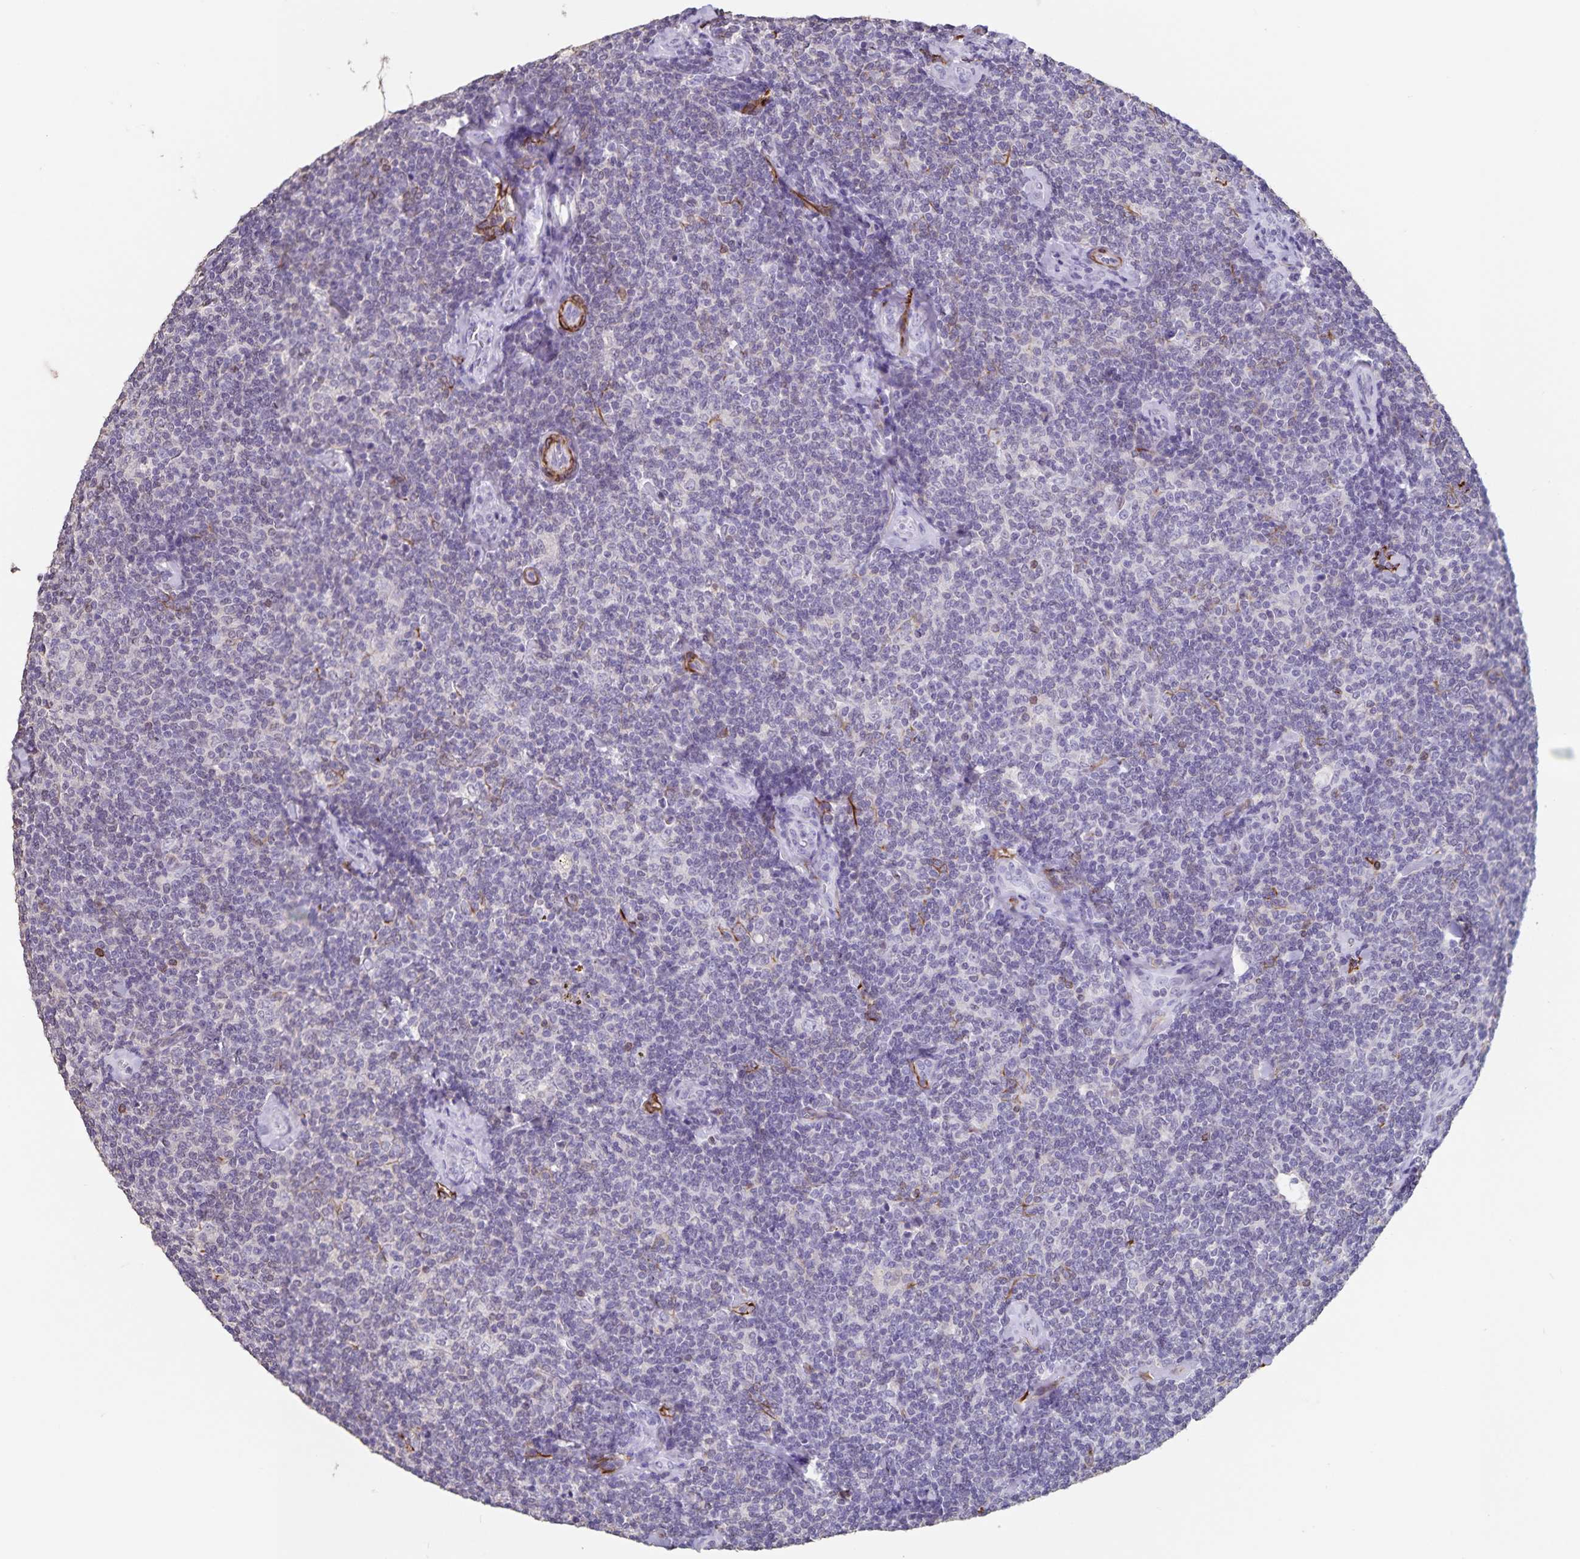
{"staining": {"intensity": "negative", "quantity": "none", "location": "none"}, "tissue": "lymphoma", "cell_type": "Tumor cells", "image_type": "cancer", "snomed": [{"axis": "morphology", "description": "Malignant lymphoma, non-Hodgkin's type, Low grade"}, {"axis": "topography", "description": "Lymph node"}], "caption": "There is no significant staining in tumor cells of lymphoma. The staining is performed using DAB brown chromogen with nuclei counter-stained in using hematoxylin.", "gene": "SYNM", "patient": {"sex": "female", "age": 56}}